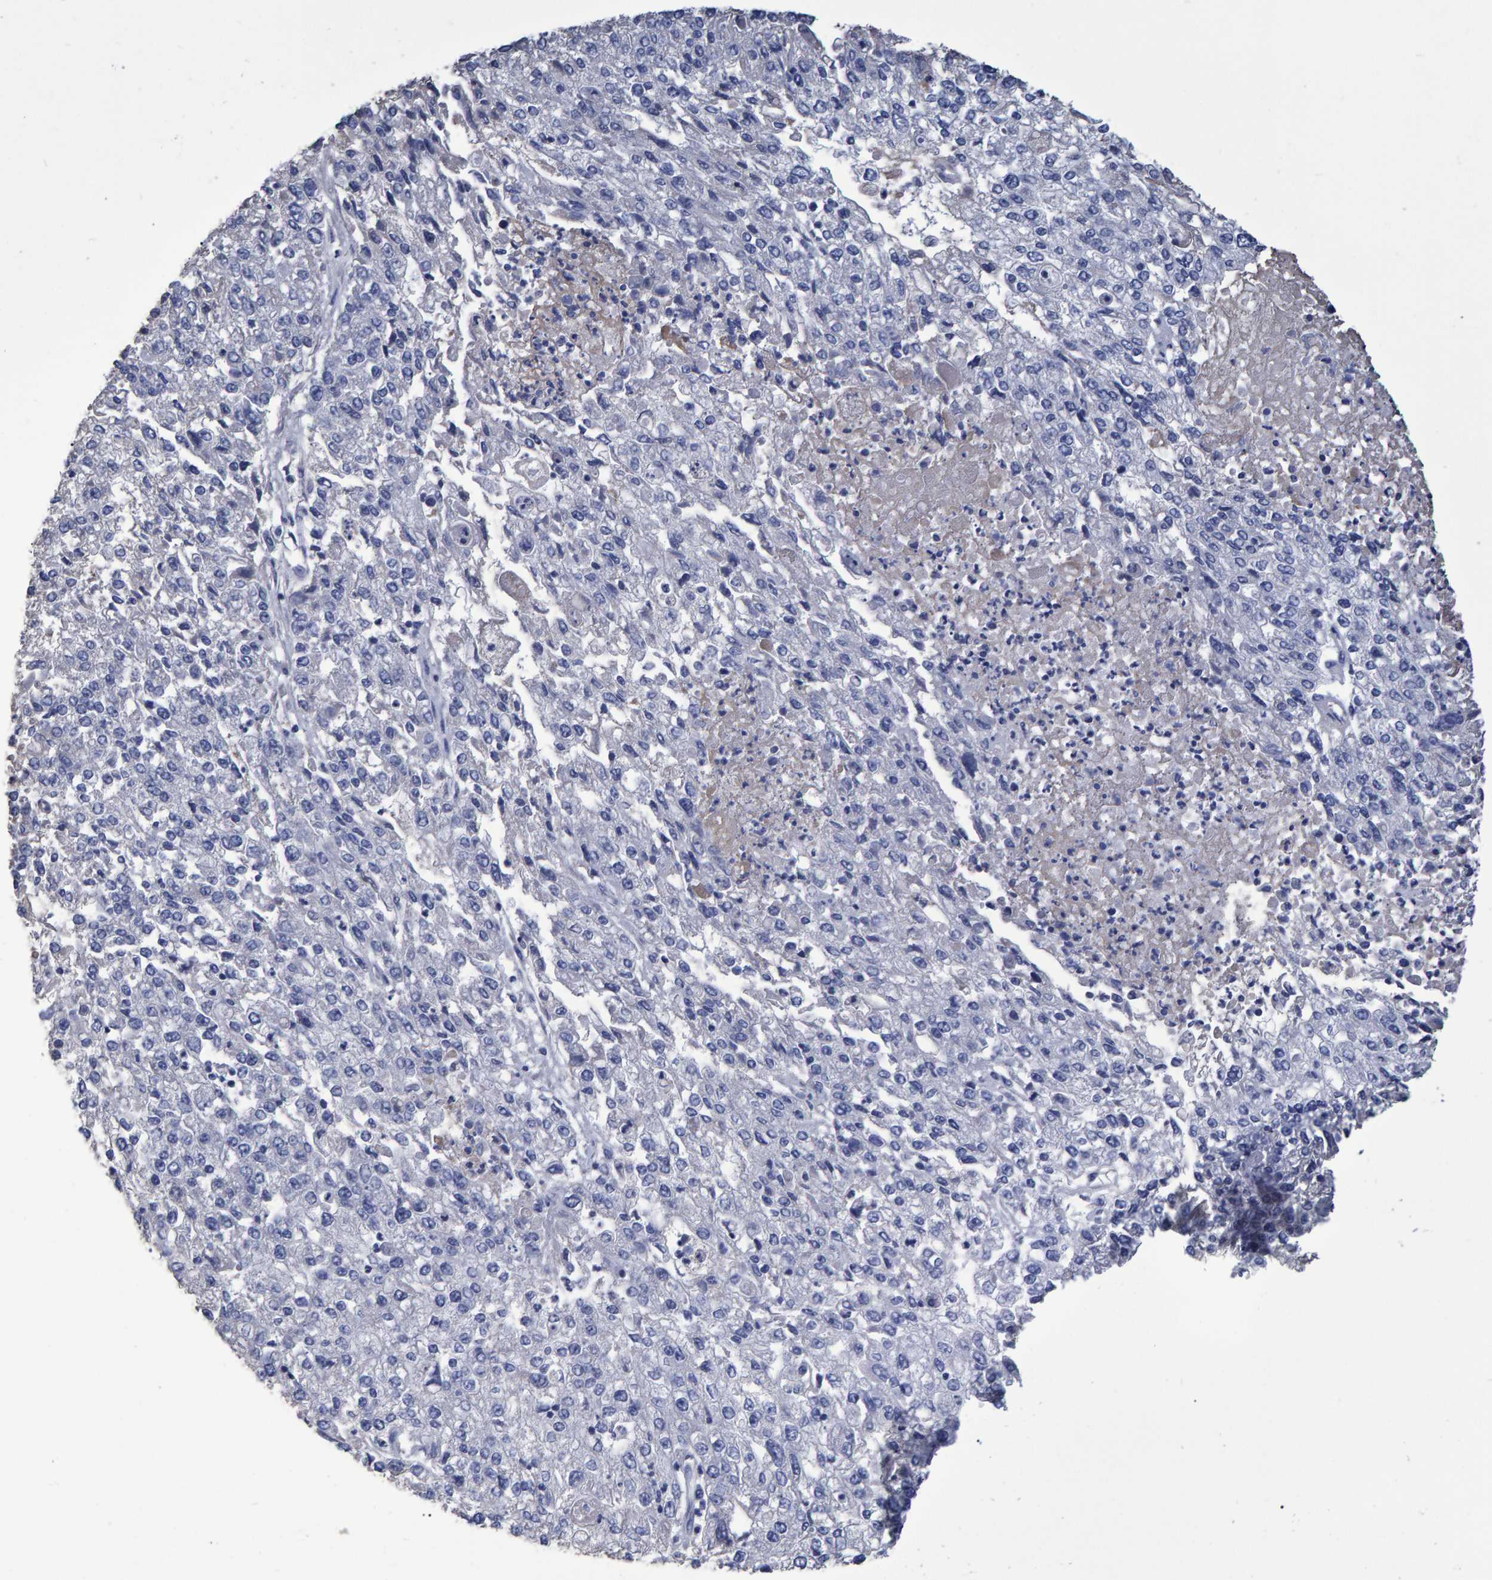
{"staining": {"intensity": "negative", "quantity": "none", "location": "none"}, "tissue": "endometrial cancer", "cell_type": "Tumor cells", "image_type": "cancer", "snomed": [{"axis": "morphology", "description": "Adenocarcinoma, NOS"}, {"axis": "topography", "description": "Endometrium"}], "caption": "Immunohistochemical staining of adenocarcinoma (endometrial) reveals no significant expression in tumor cells. Brightfield microscopy of immunohistochemistry stained with DAB (3,3'-diaminobenzidine) (brown) and hematoxylin (blue), captured at high magnification.", "gene": "HEMGN", "patient": {"sex": "female", "age": 49}}